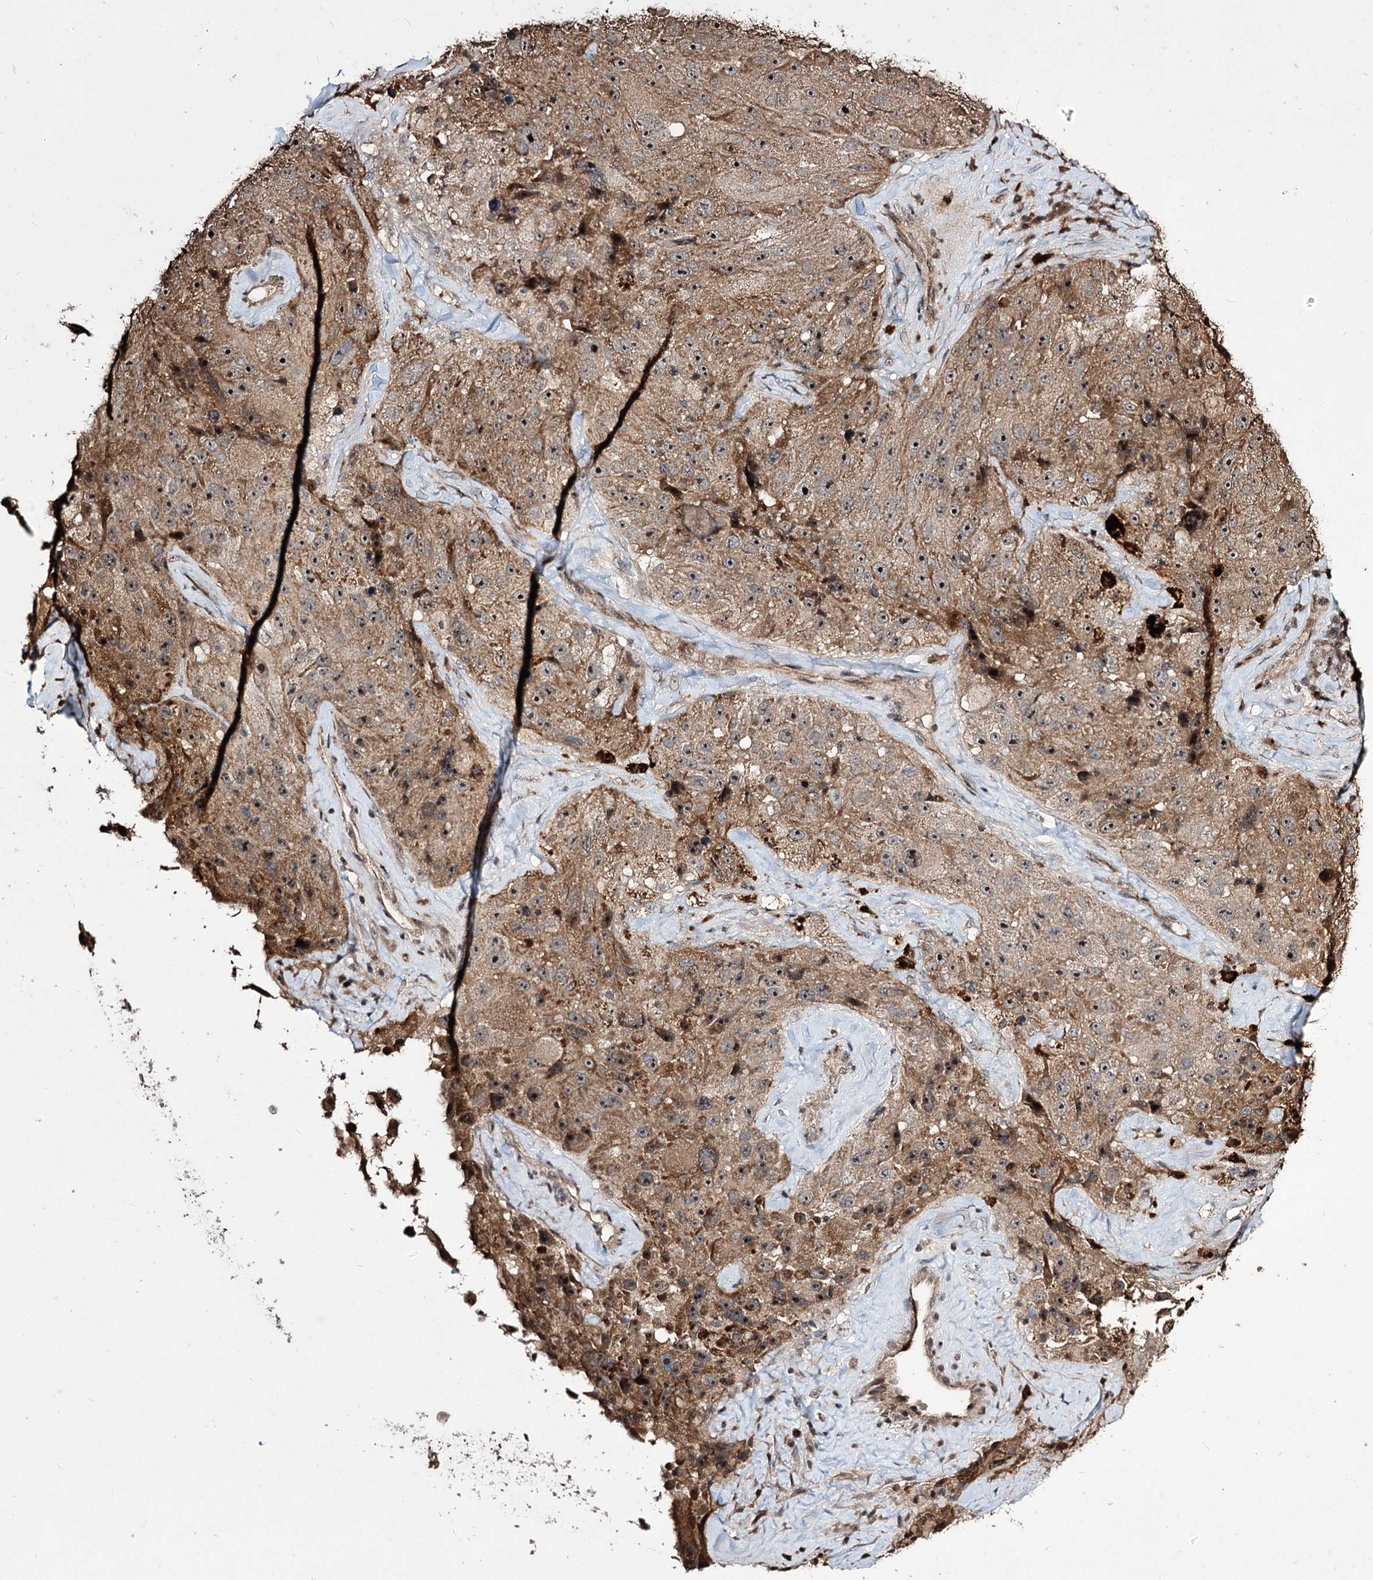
{"staining": {"intensity": "moderate", "quantity": ">75%", "location": "cytoplasmic/membranous,nuclear"}, "tissue": "melanoma", "cell_type": "Tumor cells", "image_type": "cancer", "snomed": [{"axis": "morphology", "description": "Malignant melanoma, Metastatic site"}, {"axis": "topography", "description": "Lymph node"}], "caption": "Immunohistochemistry image of human malignant melanoma (metastatic site) stained for a protein (brown), which demonstrates medium levels of moderate cytoplasmic/membranous and nuclear expression in about >75% of tumor cells.", "gene": "CPNE8", "patient": {"sex": "male", "age": 62}}